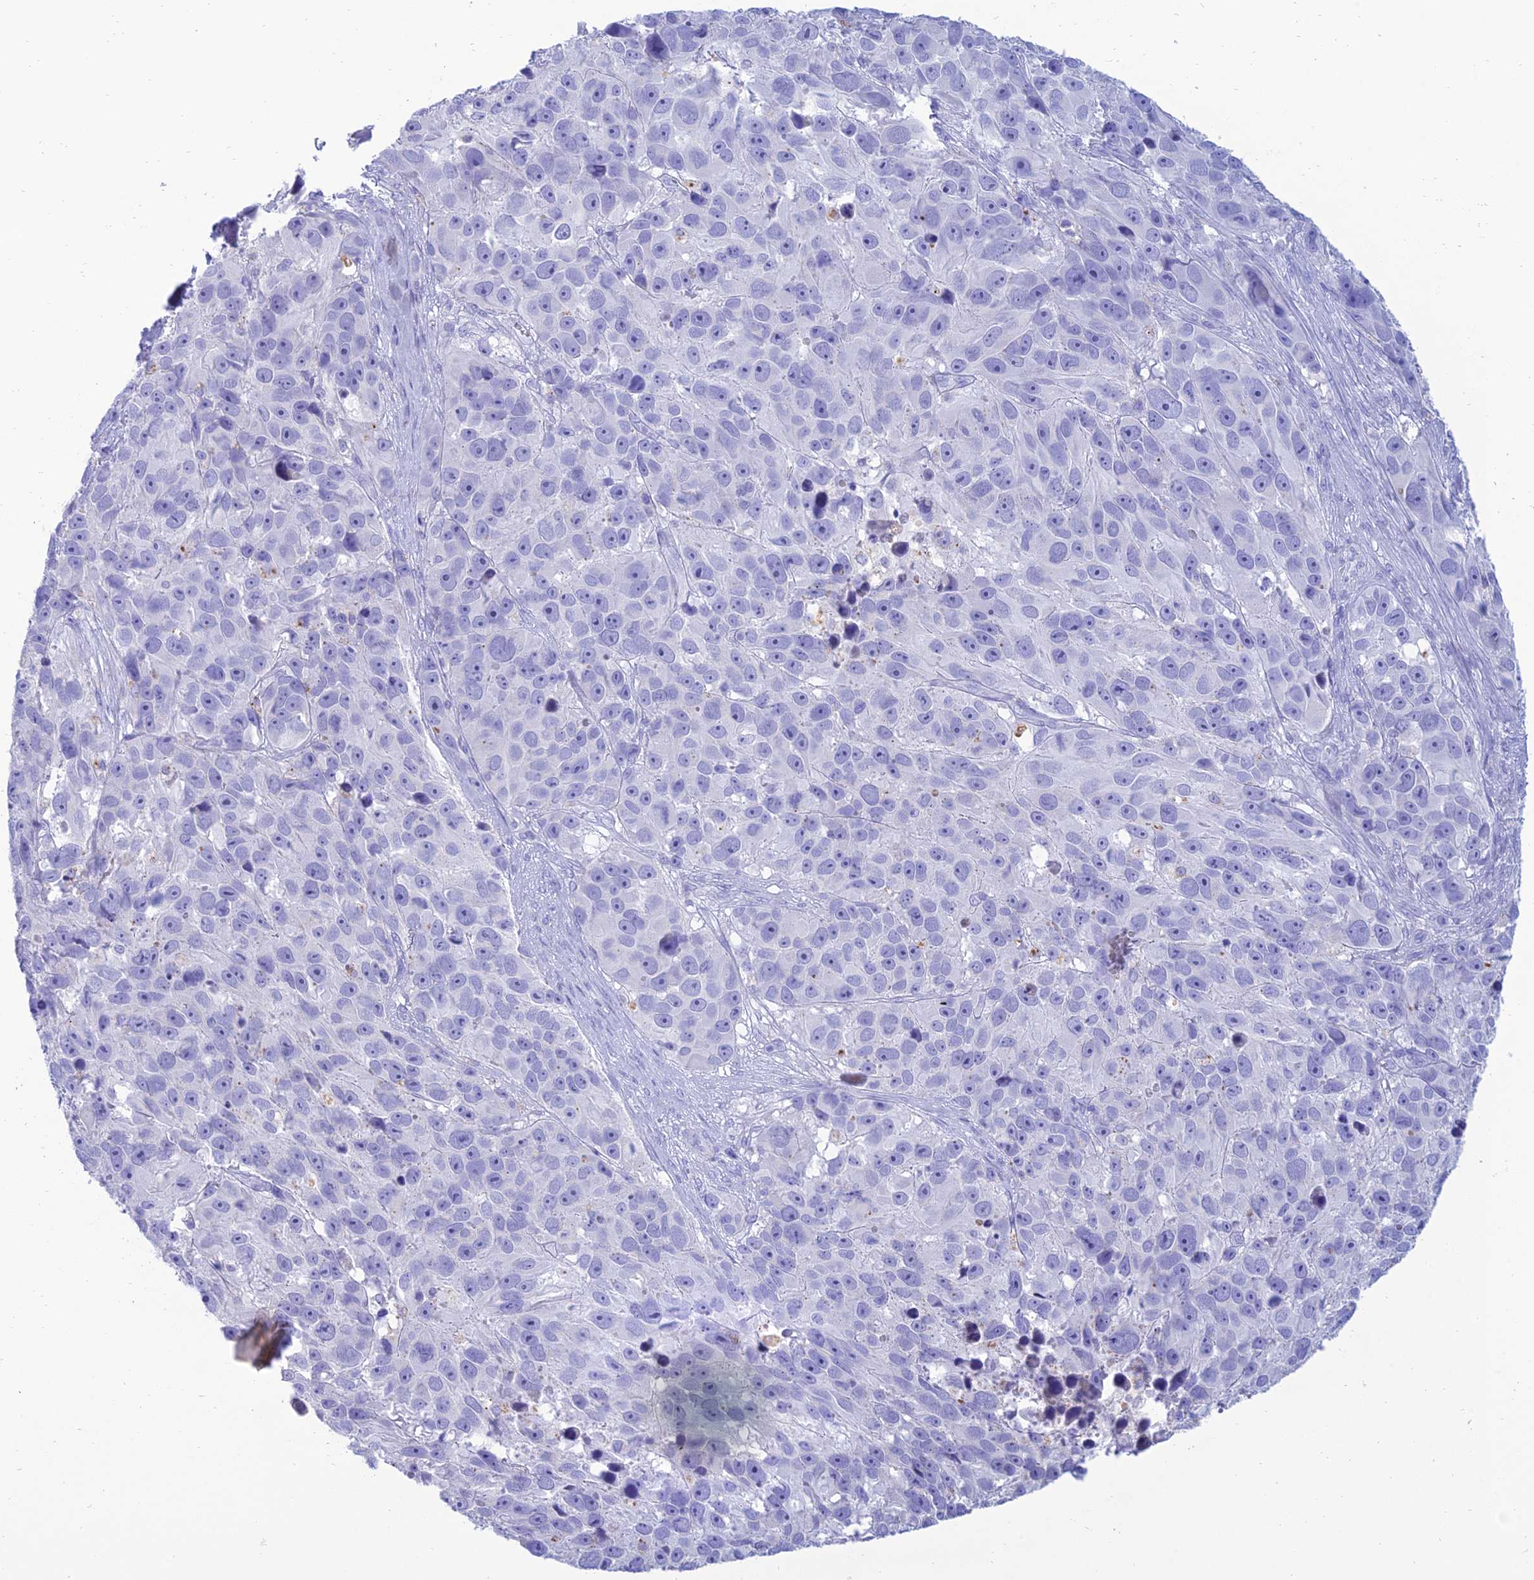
{"staining": {"intensity": "negative", "quantity": "none", "location": "none"}, "tissue": "melanoma", "cell_type": "Tumor cells", "image_type": "cancer", "snomed": [{"axis": "morphology", "description": "Malignant melanoma, NOS"}, {"axis": "topography", "description": "Skin"}], "caption": "Human melanoma stained for a protein using immunohistochemistry displays no expression in tumor cells.", "gene": "MAL2", "patient": {"sex": "male", "age": 84}}